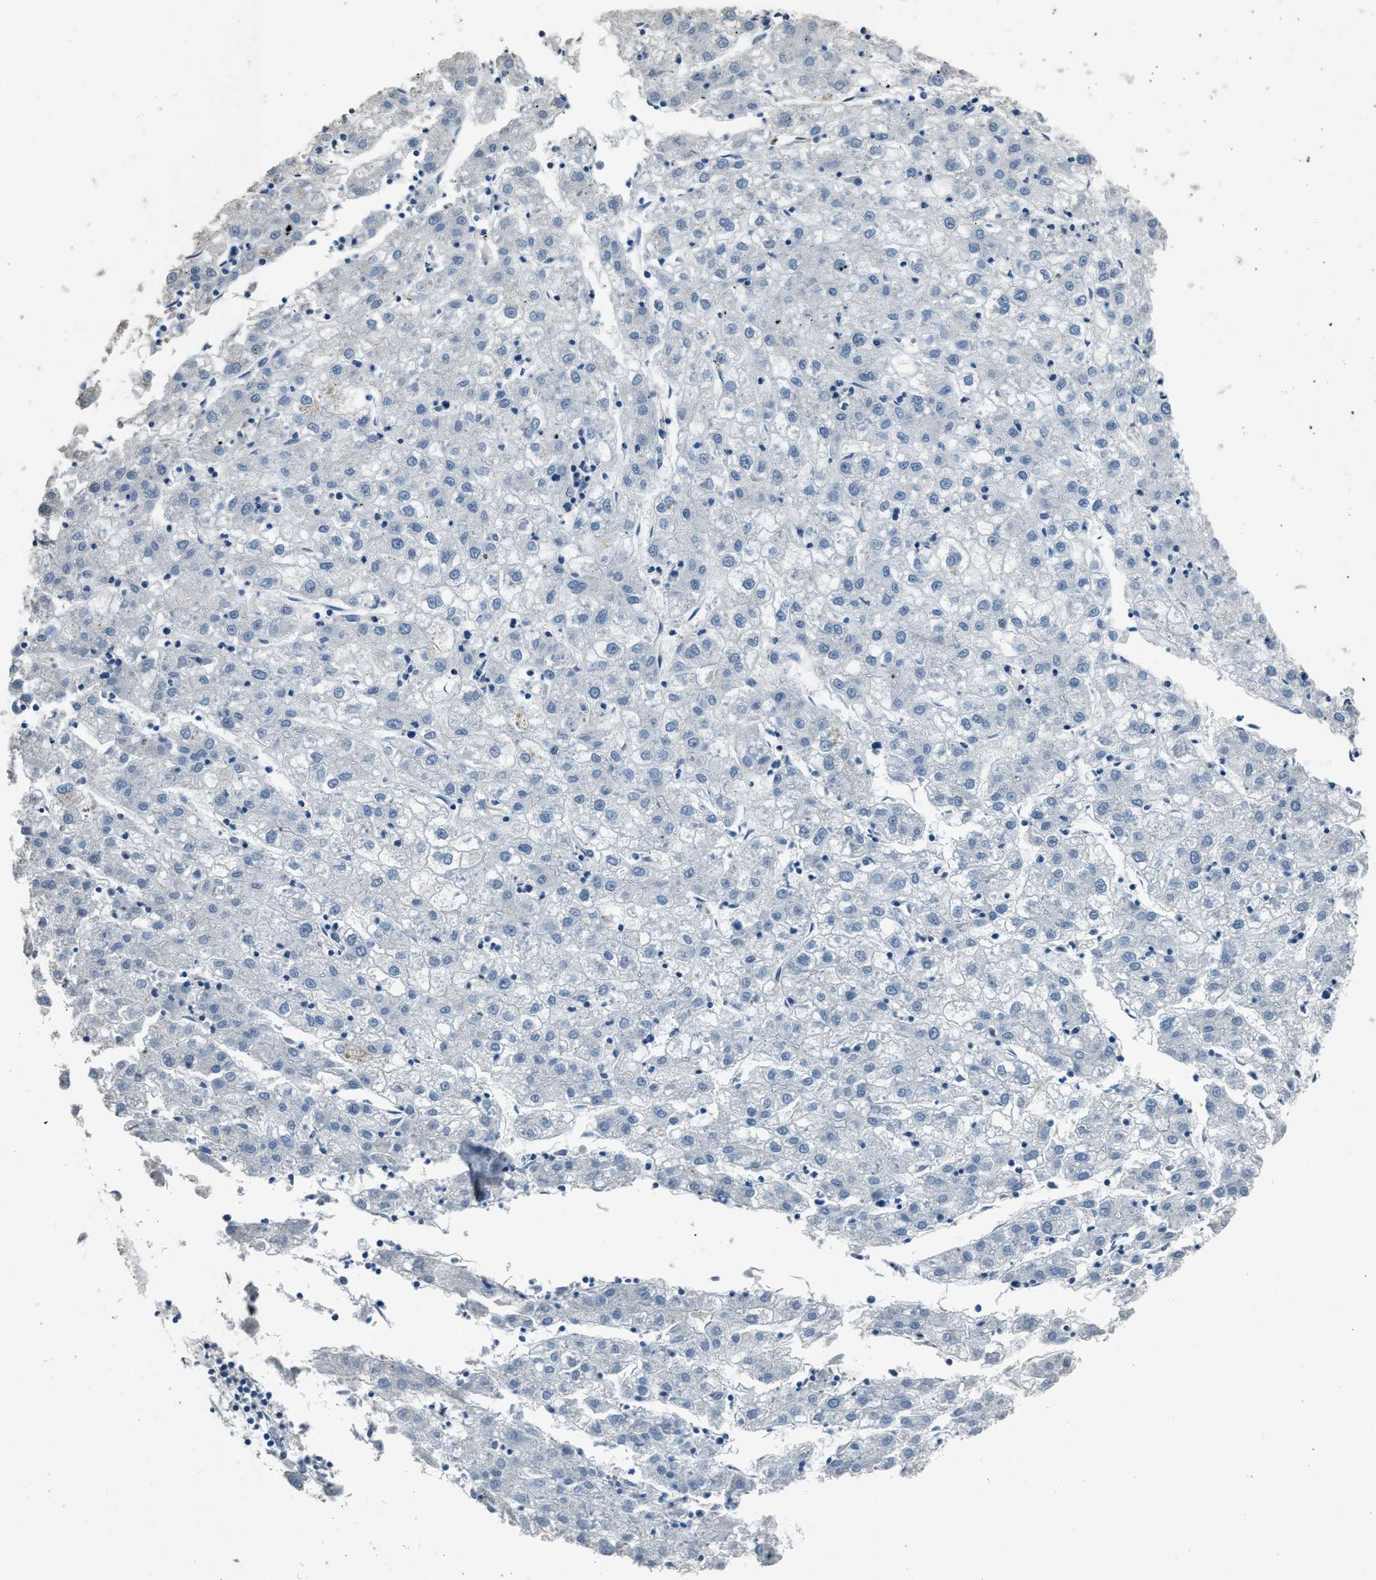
{"staining": {"intensity": "negative", "quantity": "none", "location": "none"}, "tissue": "liver cancer", "cell_type": "Tumor cells", "image_type": "cancer", "snomed": [{"axis": "morphology", "description": "Carcinoma, Hepatocellular, NOS"}, {"axis": "topography", "description": "Liver"}], "caption": "DAB (3,3'-diaminobenzidine) immunohistochemical staining of liver hepatocellular carcinoma displays no significant staining in tumor cells.", "gene": "NUDCD3", "patient": {"sex": "male", "age": 72}}